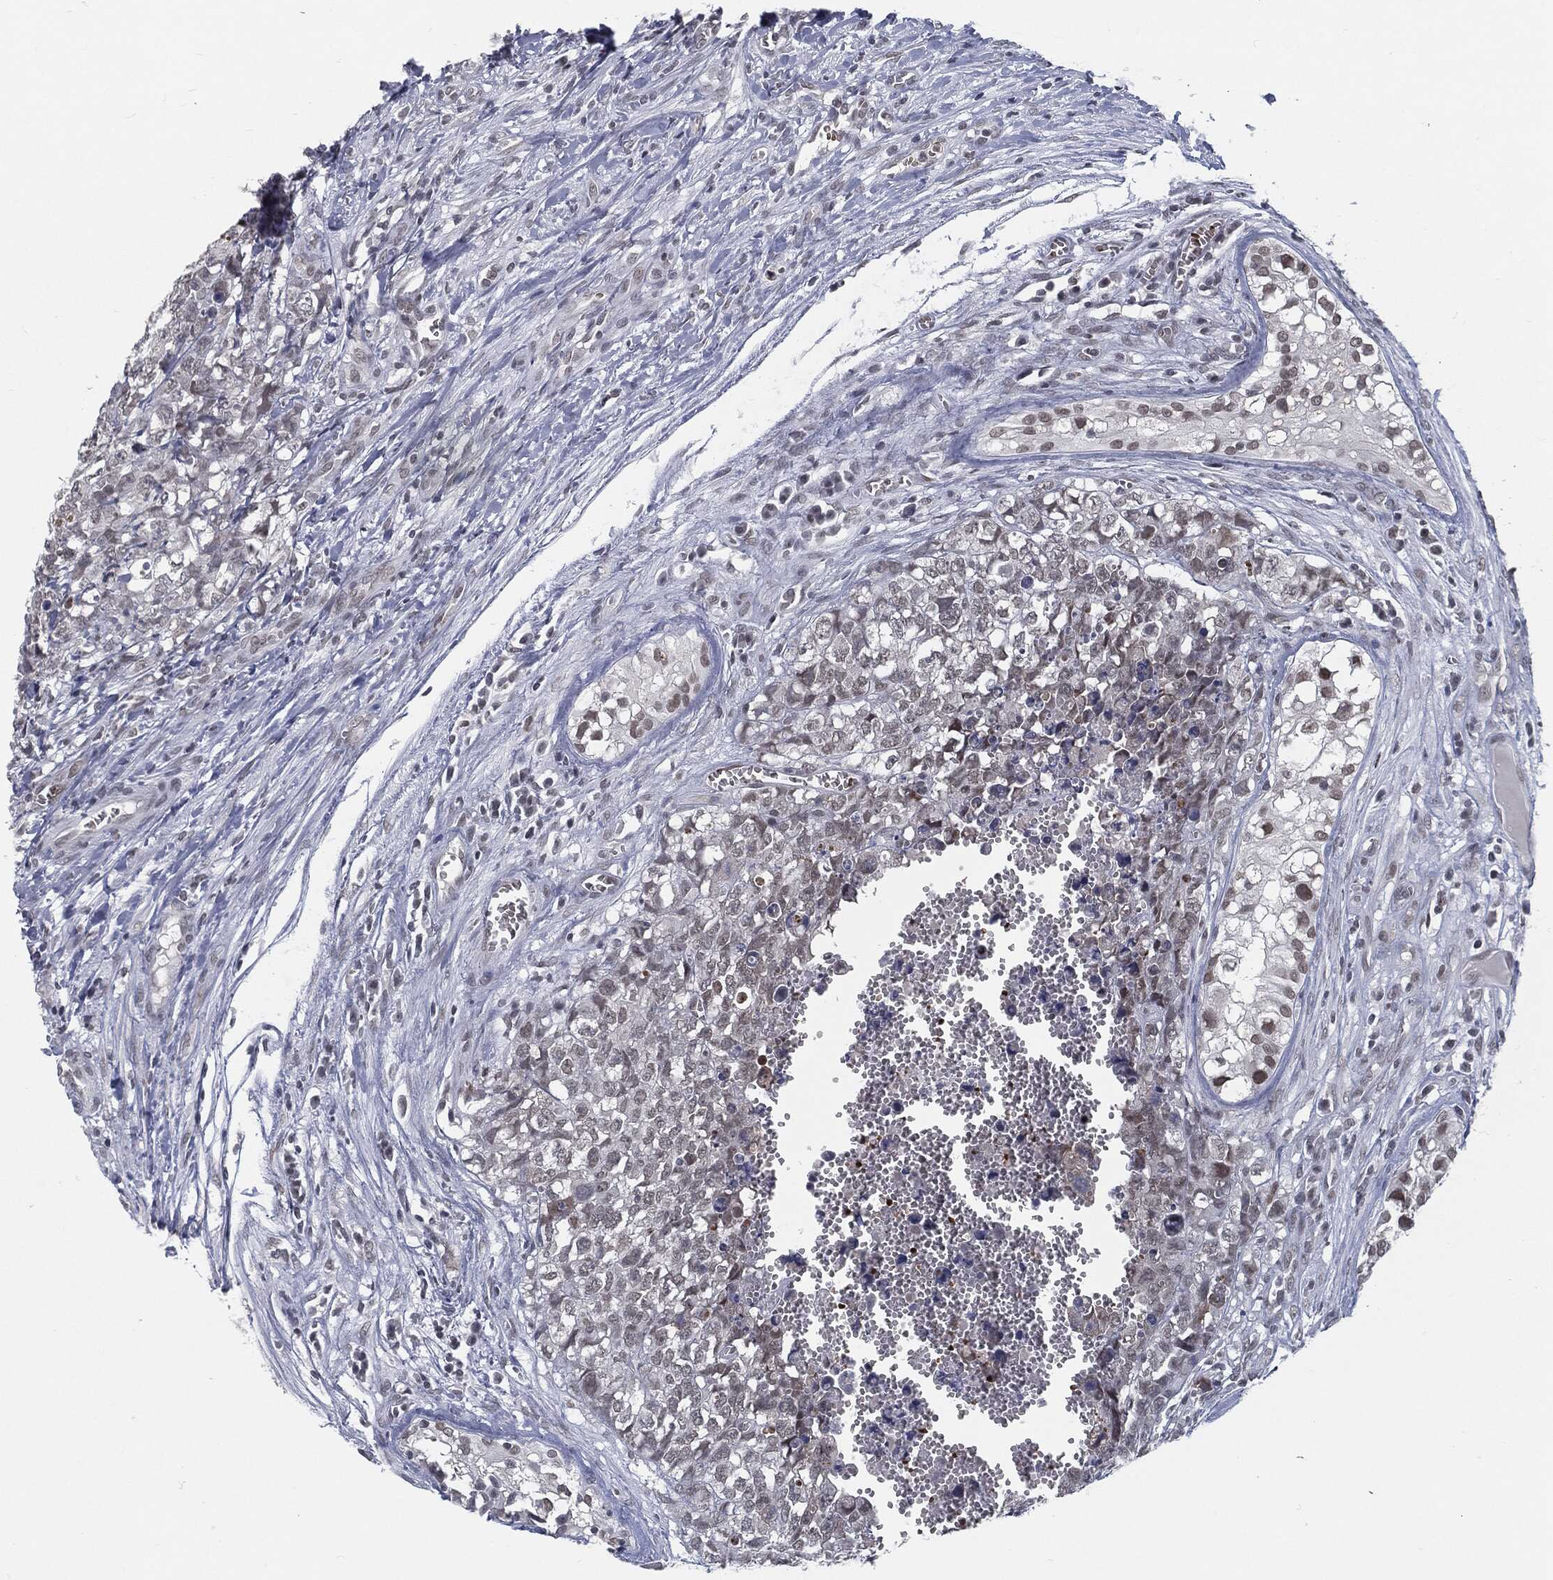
{"staining": {"intensity": "negative", "quantity": "none", "location": "none"}, "tissue": "testis cancer", "cell_type": "Tumor cells", "image_type": "cancer", "snomed": [{"axis": "morphology", "description": "Carcinoma, Embryonal, NOS"}, {"axis": "topography", "description": "Testis"}], "caption": "Testis cancer stained for a protein using immunohistochemistry demonstrates no expression tumor cells.", "gene": "ANXA1", "patient": {"sex": "male", "age": 23}}